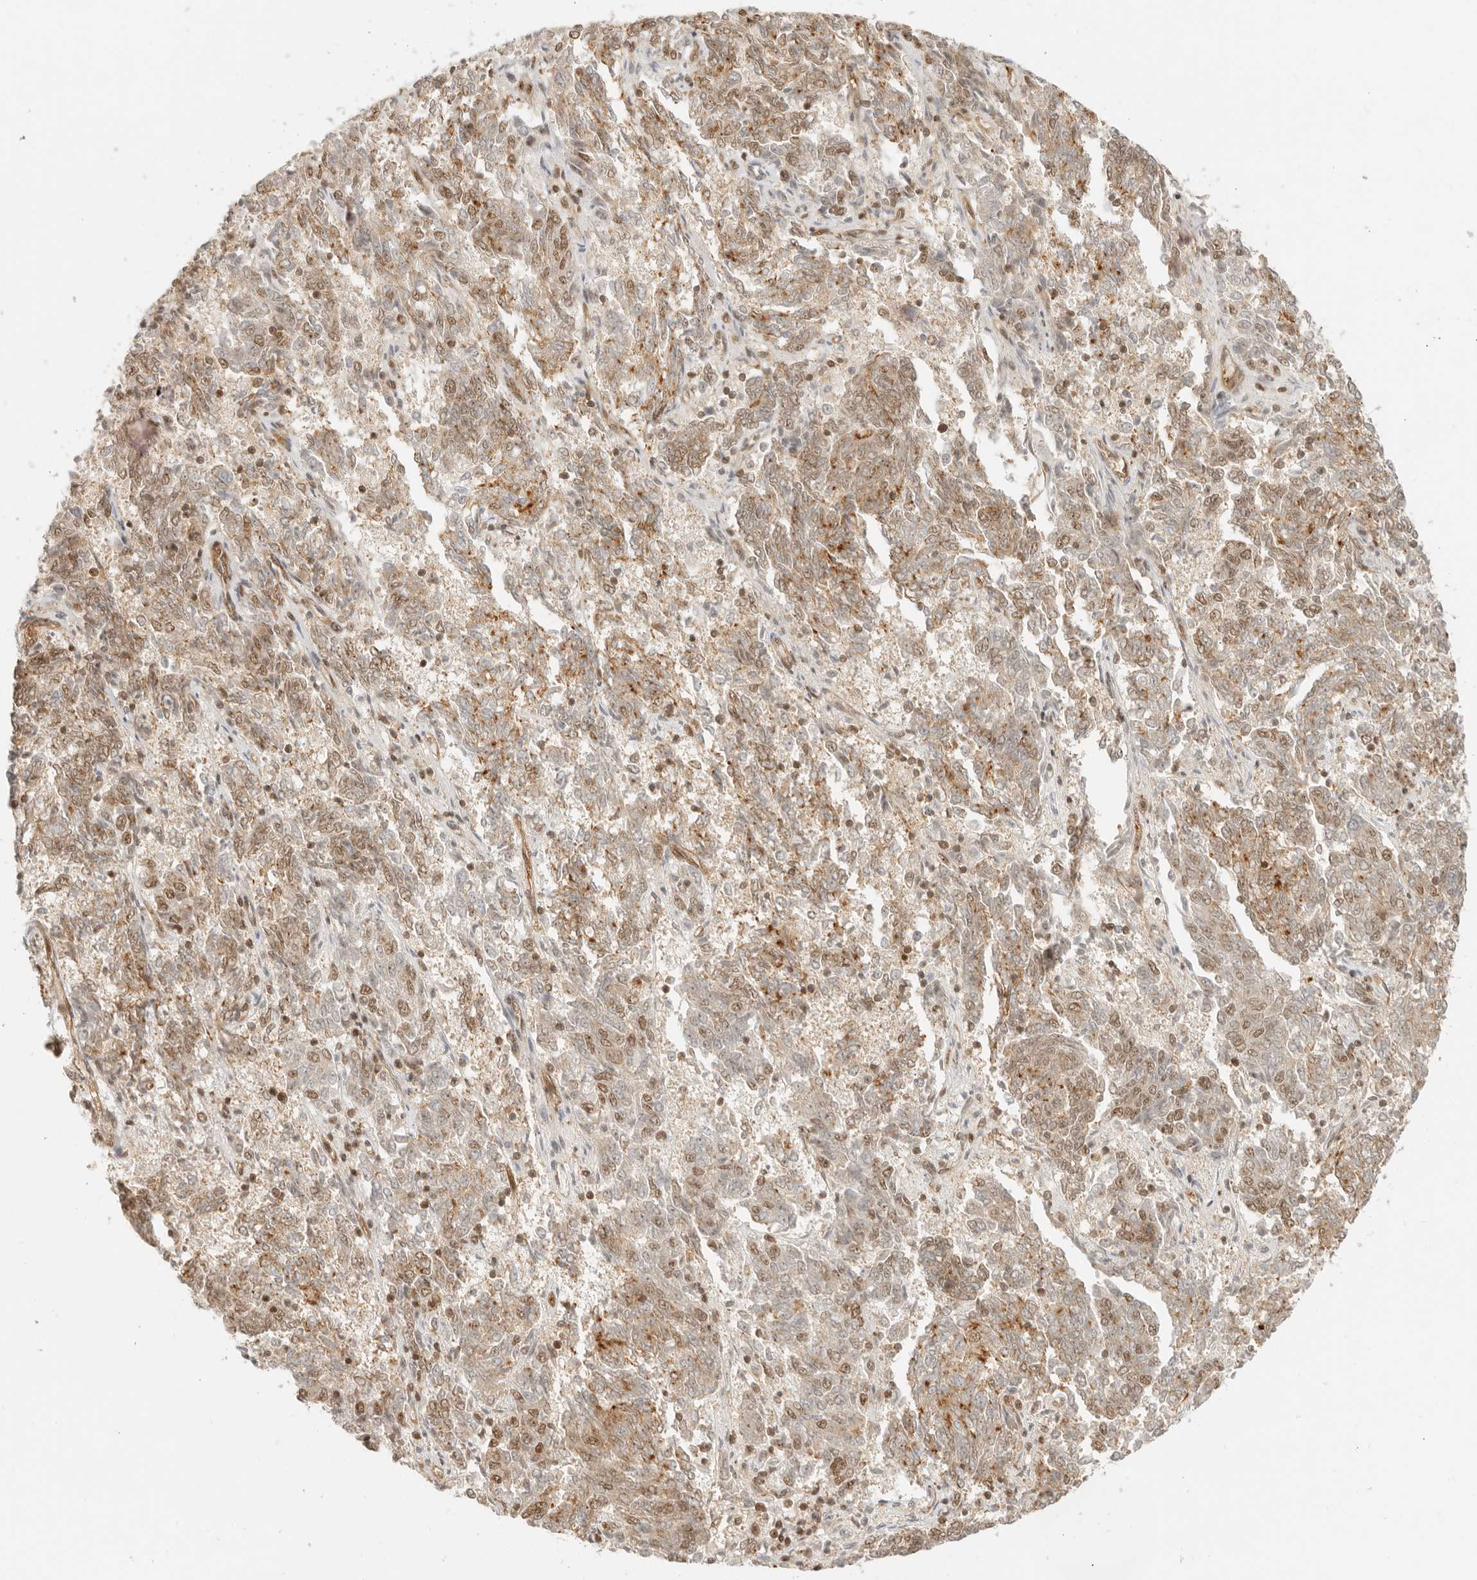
{"staining": {"intensity": "moderate", "quantity": "25%-75%", "location": "cytoplasmic/membranous,nuclear"}, "tissue": "endometrial cancer", "cell_type": "Tumor cells", "image_type": "cancer", "snomed": [{"axis": "morphology", "description": "Adenocarcinoma, NOS"}, {"axis": "topography", "description": "Endometrium"}], "caption": "A high-resolution image shows immunohistochemistry (IHC) staining of endometrial cancer (adenocarcinoma), which exhibits moderate cytoplasmic/membranous and nuclear staining in approximately 25%-75% of tumor cells.", "gene": "BAP1", "patient": {"sex": "female", "age": 80}}